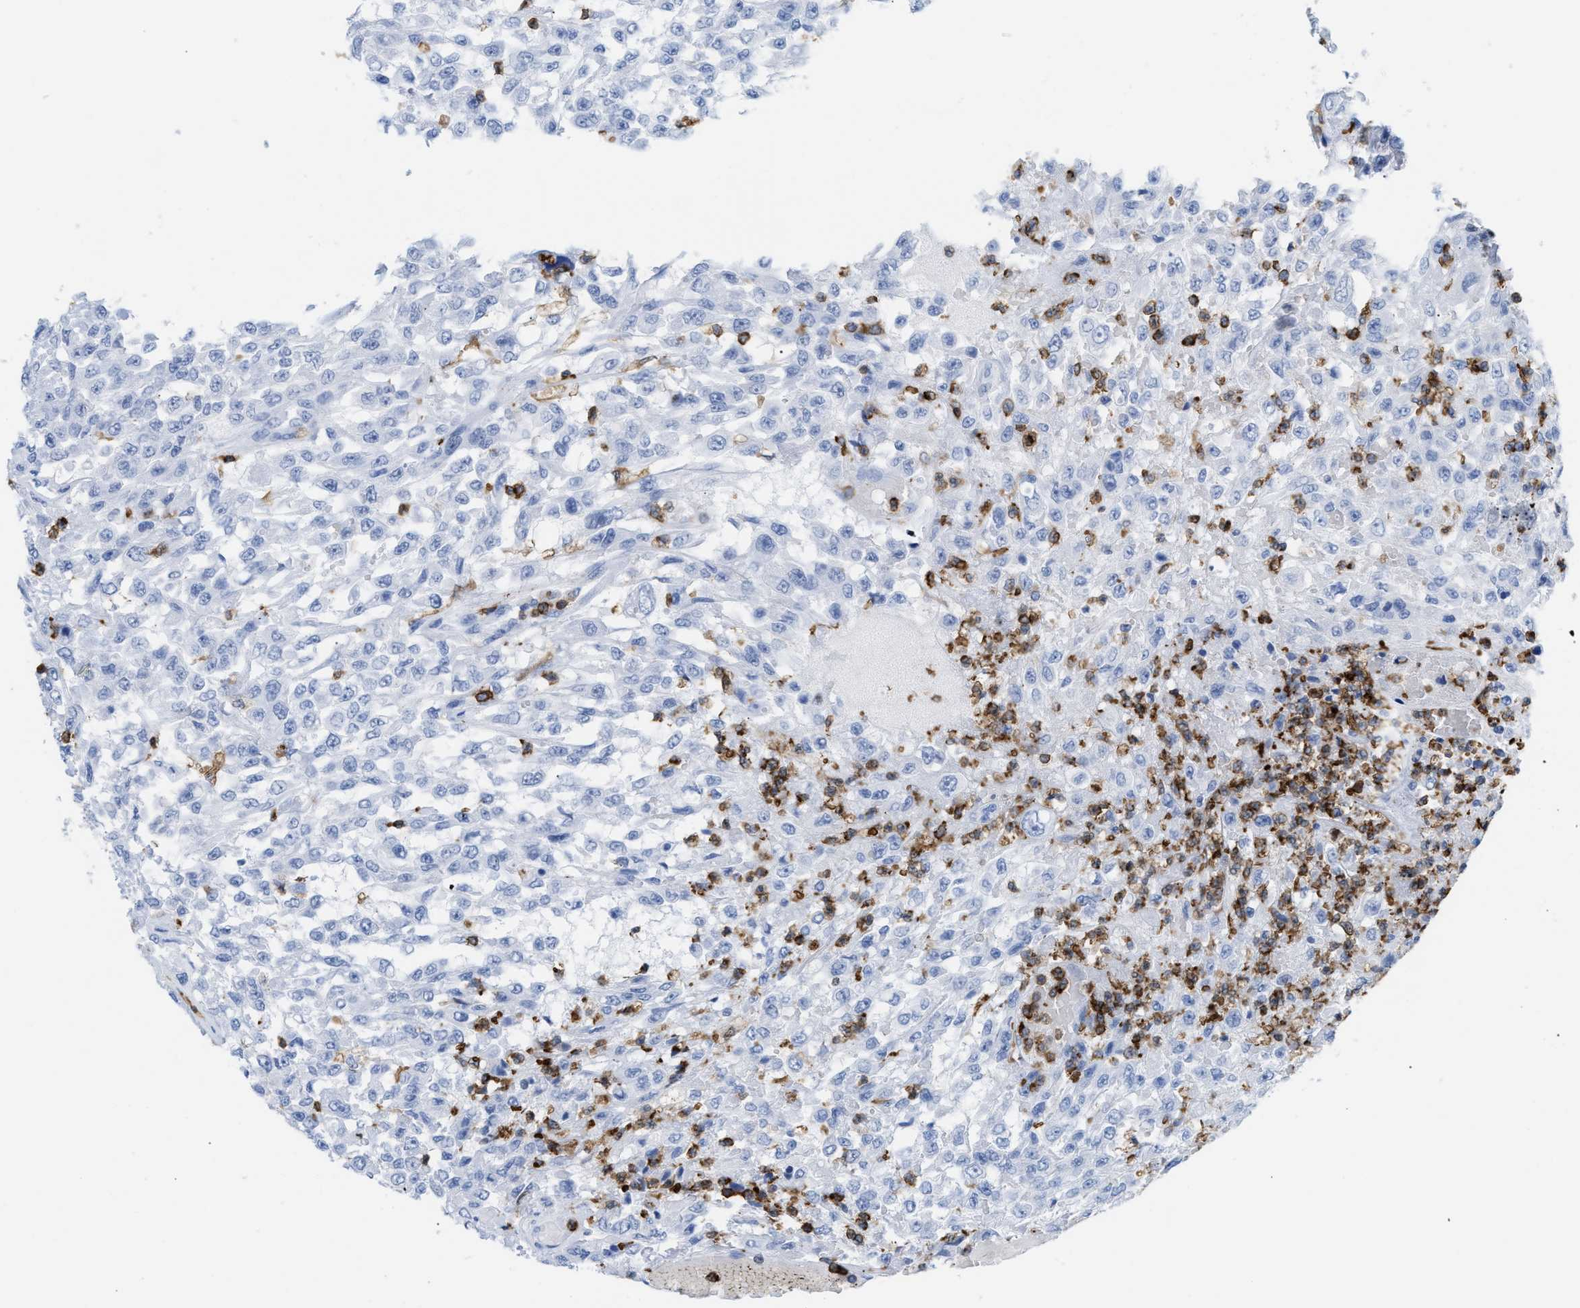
{"staining": {"intensity": "negative", "quantity": "none", "location": "none"}, "tissue": "urothelial cancer", "cell_type": "Tumor cells", "image_type": "cancer", "snomed": [{"axis": "morphology", "description": "Urothelial carcinoma, High grade"}, {"axis": "topography", "description": "Urinary bladder"}], "caption": "Tumor cells are negative for brown protein staining in urothelial cancer. The staining was performed using DAB (3,3'-diaminobenzidine) to visualize the protein expression in brown, while the nuclei were stained in blue with hematoxylin (Magnification: 20x).", "gene": "LCP1", "patient": {"sex": "male", "age": 46}}